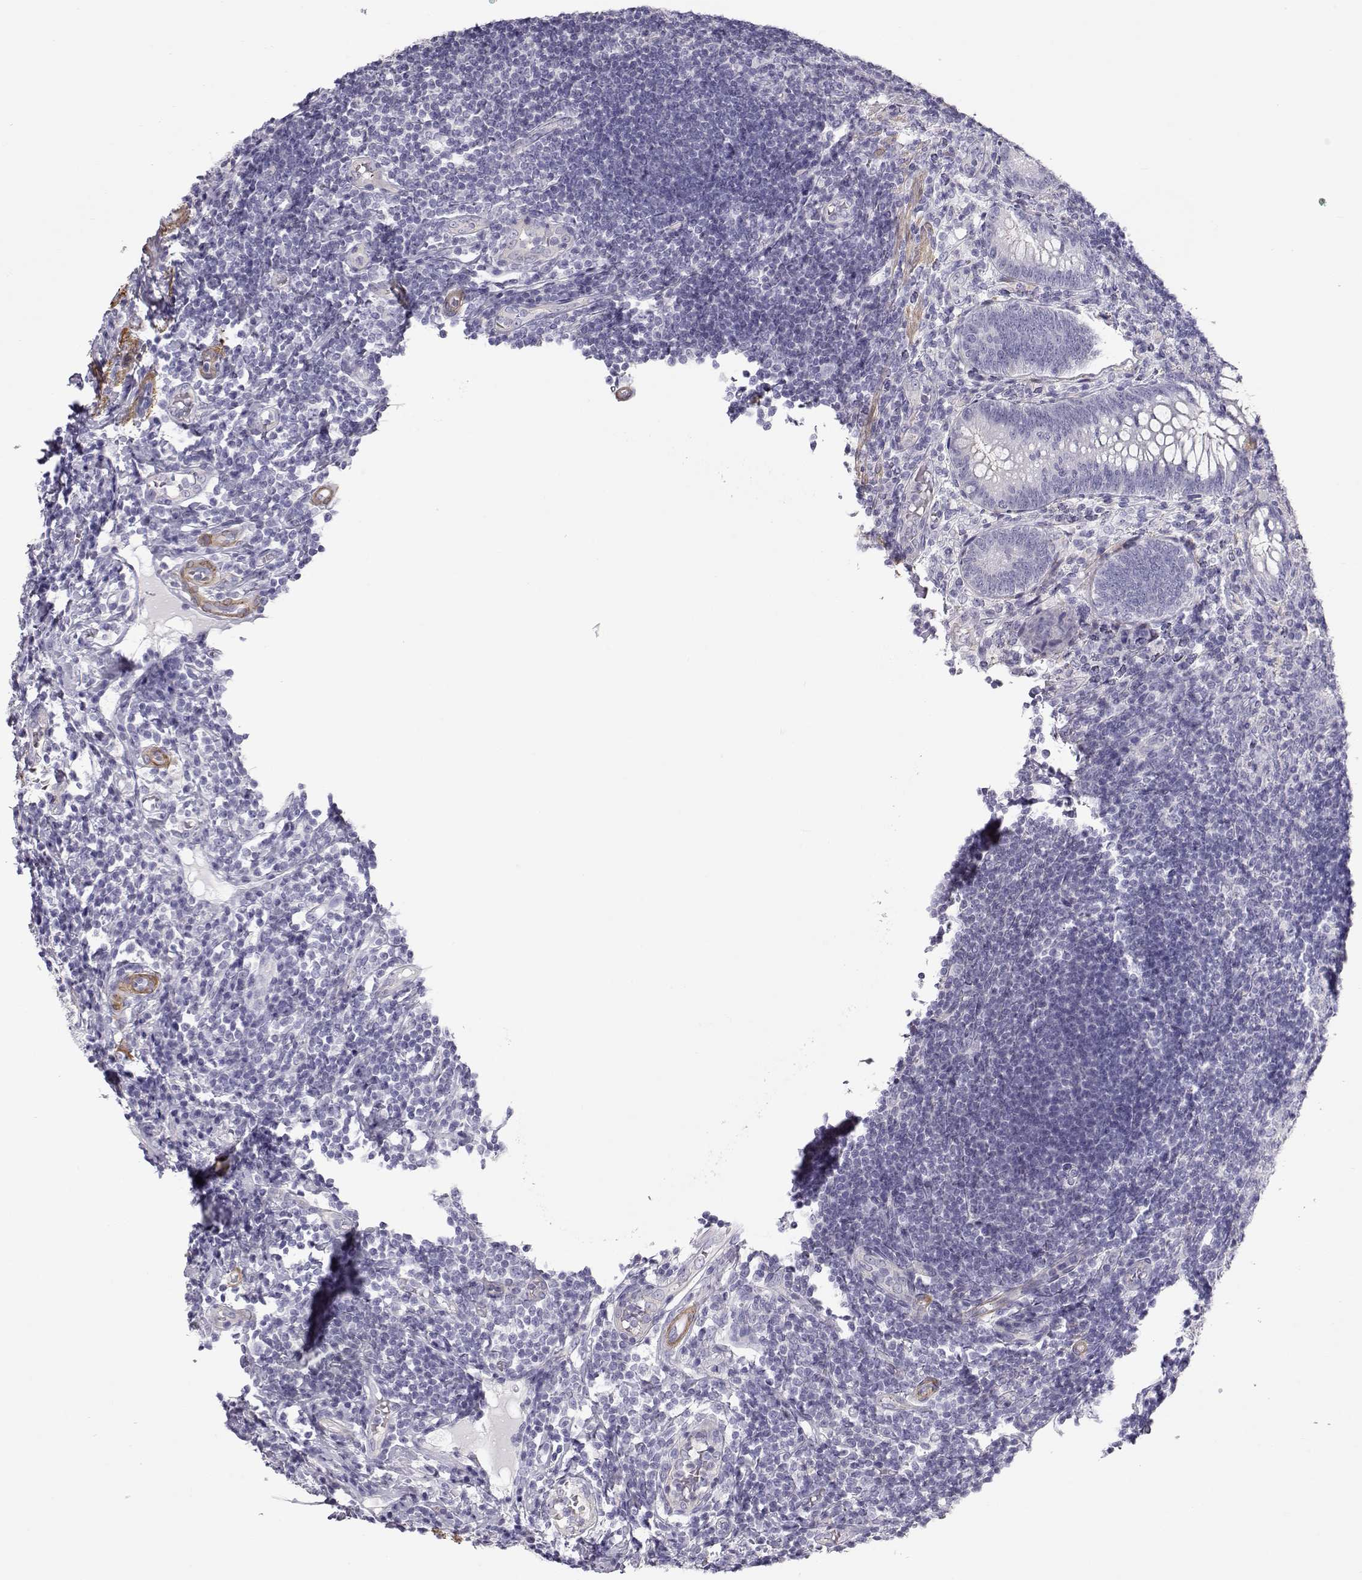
{"staining": {"intensity": "negative", "quantity": "none", "location": "none"}, "tissue": "appendix", "cell_type": "Glandular cells", "image_type": "normal", "snomed": [{"axis": "morphology", "description": "Normal tissue, NOS"}, {"axis": "morphology", "description": "Inflammation, NOS"}, {"axis": "topography", "description": "Appendix"}], "caption": "Immunohistochemical staining of benign appendix reveals no significant staining in glandular cells. The staining was performed using DAB to visualize the protein expression in brown, while the nuclei were stained in blue with hematoxylin (Magnification: 20x).", "gene": "SLITRK3", "patient": {"sex": "male", "age": 16}}